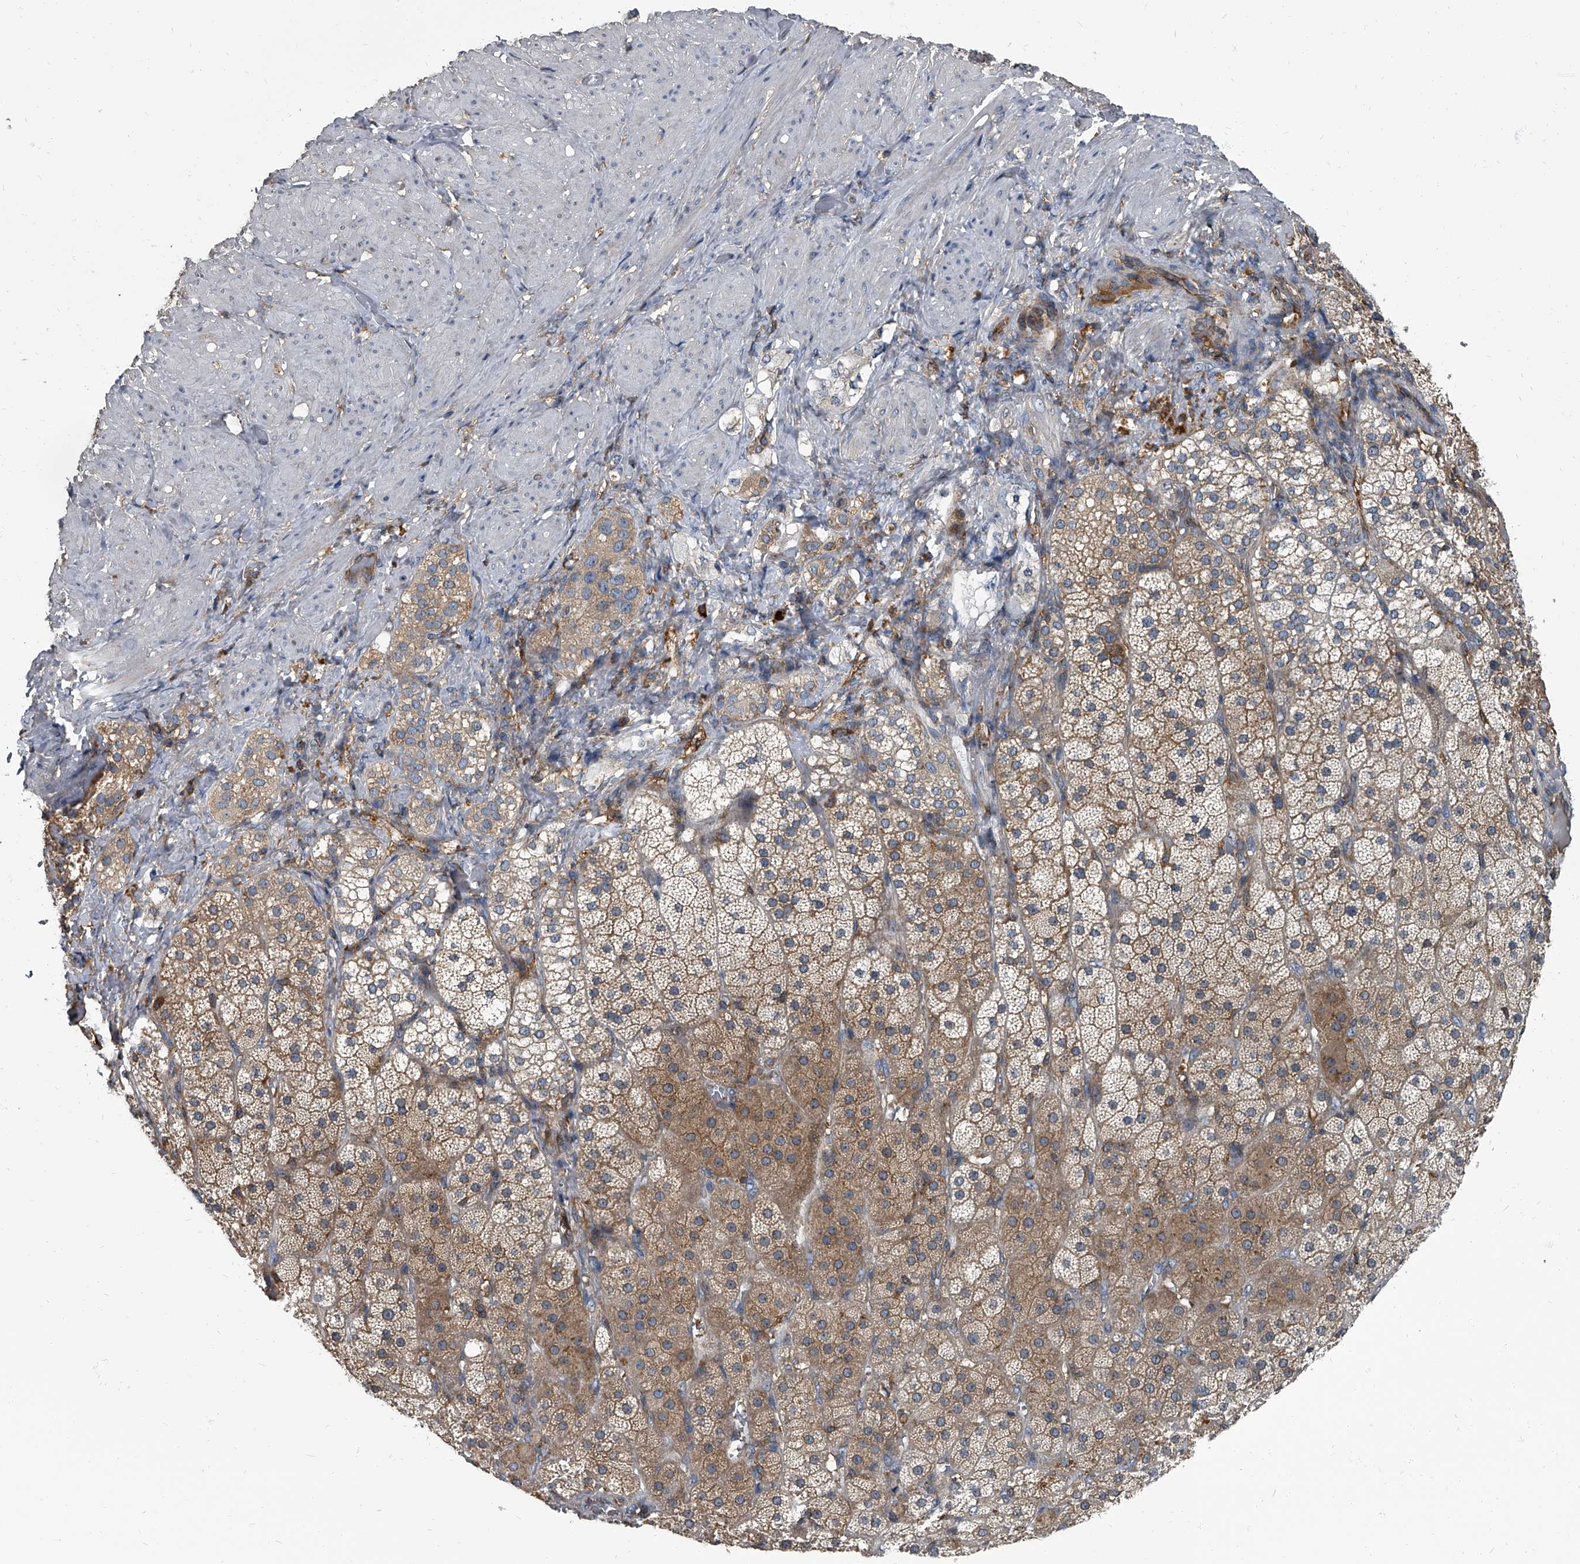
{"staining": {"intensity": "moderate", "quantity": ">75%", "location": "cytoplasmic/membranous"}, "tissue": "adrenal gland", "cell_type": "Glandular cells", "image_type": "normal", "snomed": [{"axis": "morphology", "description": "Normal tissue, NOS"}, {"axis": "topography", "description": "Adrenal gland"}], "caption": "This photomicrograph displays immunohistochemistry staining of benign adrenal gland, with medium moderate cytoplasmic/membranous positivity in approximately >75% of glandular cells.", "gene": "CDV3", "patient": {"sex": "male", "age": 57}}